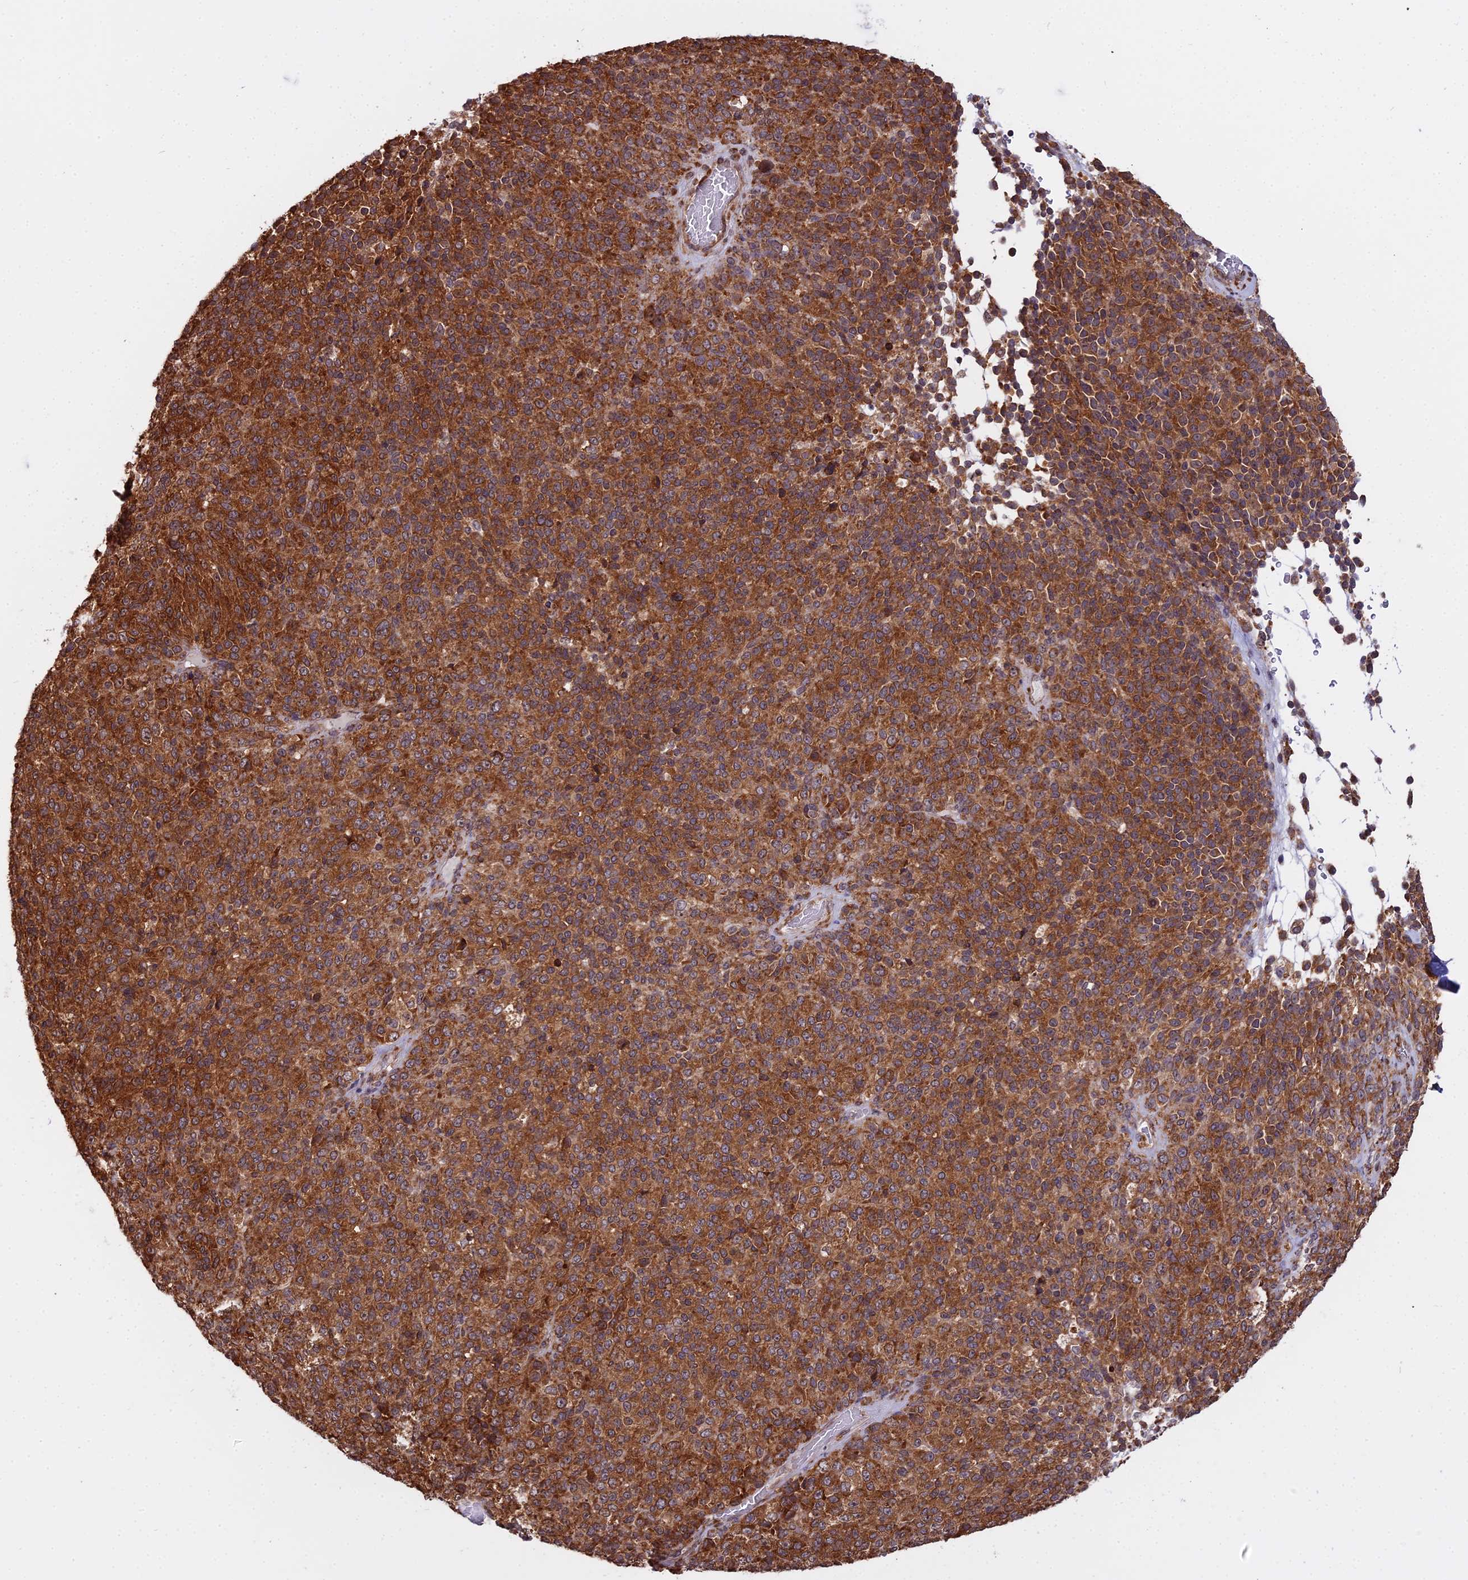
{"staining": {"intensity": "strong", "quantity": ">75%", "location": "cytoplasmic/membranous"}, "tissue": "melanoma", "cell_type": "Tumor cells", "image_type": "cancer", "snomed": [{"axis": "morphology", "description": "Malignant melanoma, Metastatic site"}, {"axis": "topography", "description": "Brain"}], "caption": "IHC photomicrograph of neoplastic tissue: human malignant melanoma (metastatic site) stained using immunohistochemistry exhibits high levels of strong protein expression localized specifically in the cytoplasmic/membranous of tumor cells, appearing as a cytoplasmic/membranous brown color.", "gene": "RPL26", "patient": {"sex": "female", "age": 56}}